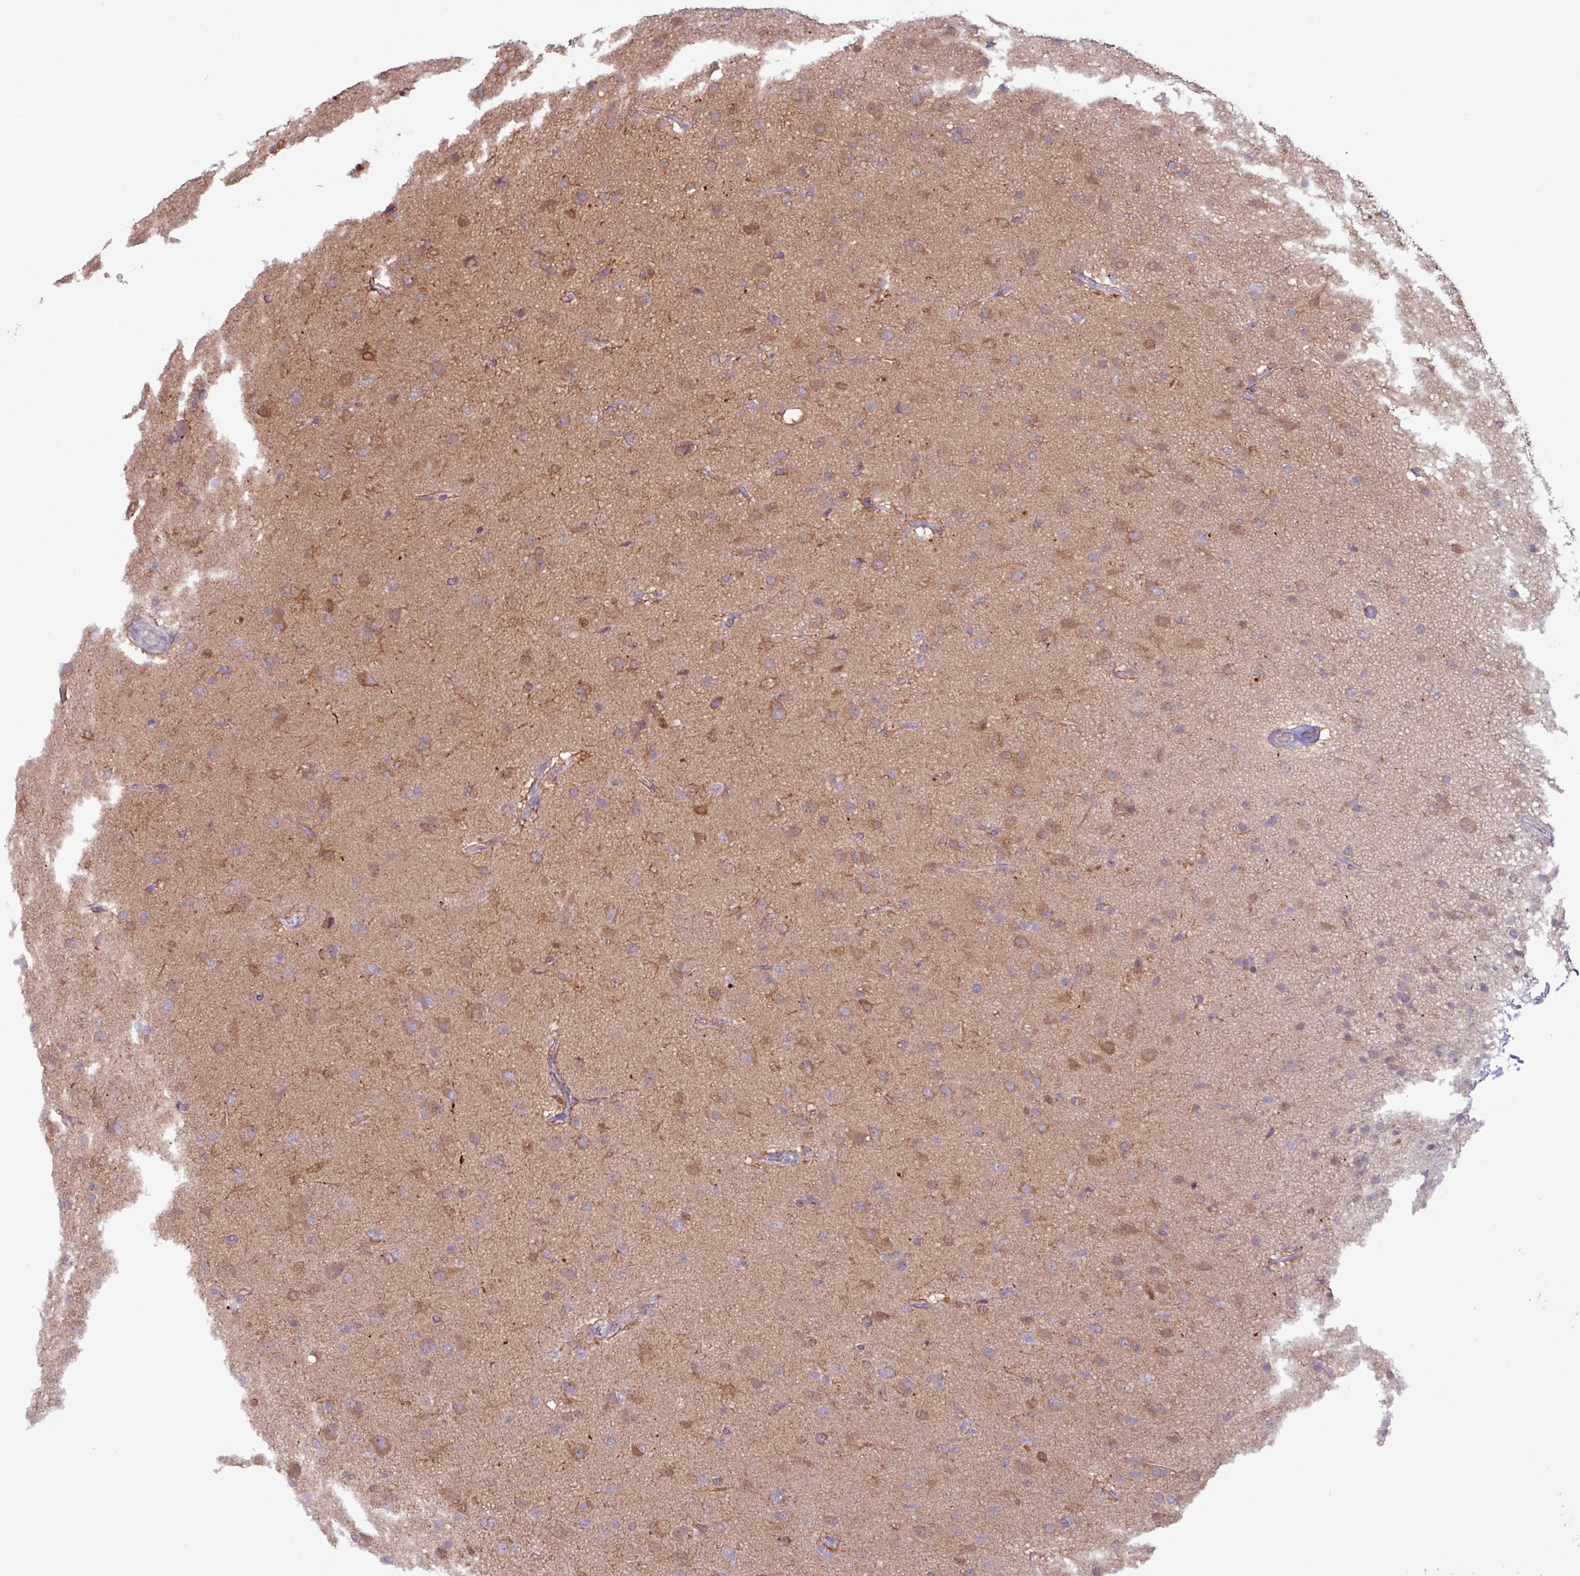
{"staining": {"intensity": "moderate", "quantity": "25%-75%", "location": "cytoplasmic/membranous"}, "tissue": "glioma", "cell_type": "Tumor cells", "image_type": "cancer", "snomed": [{"axis": "morphology", "description": "Glioma, malignant, Low grade"}, {"axis": "topography", "description": "Brain"}], "caption": "Glioma stained for a protein reveals moderate cytoplasmic/membranous positivity in tumor cells. The staining is performed using DAB (3,3'-diaminobenzidine) brown chromogen to label protein expression. The nuclei are counter-stained blue using hematoxylin.", "gene": "STIMATE", "patient": {"sex": "male", "age": 65}}